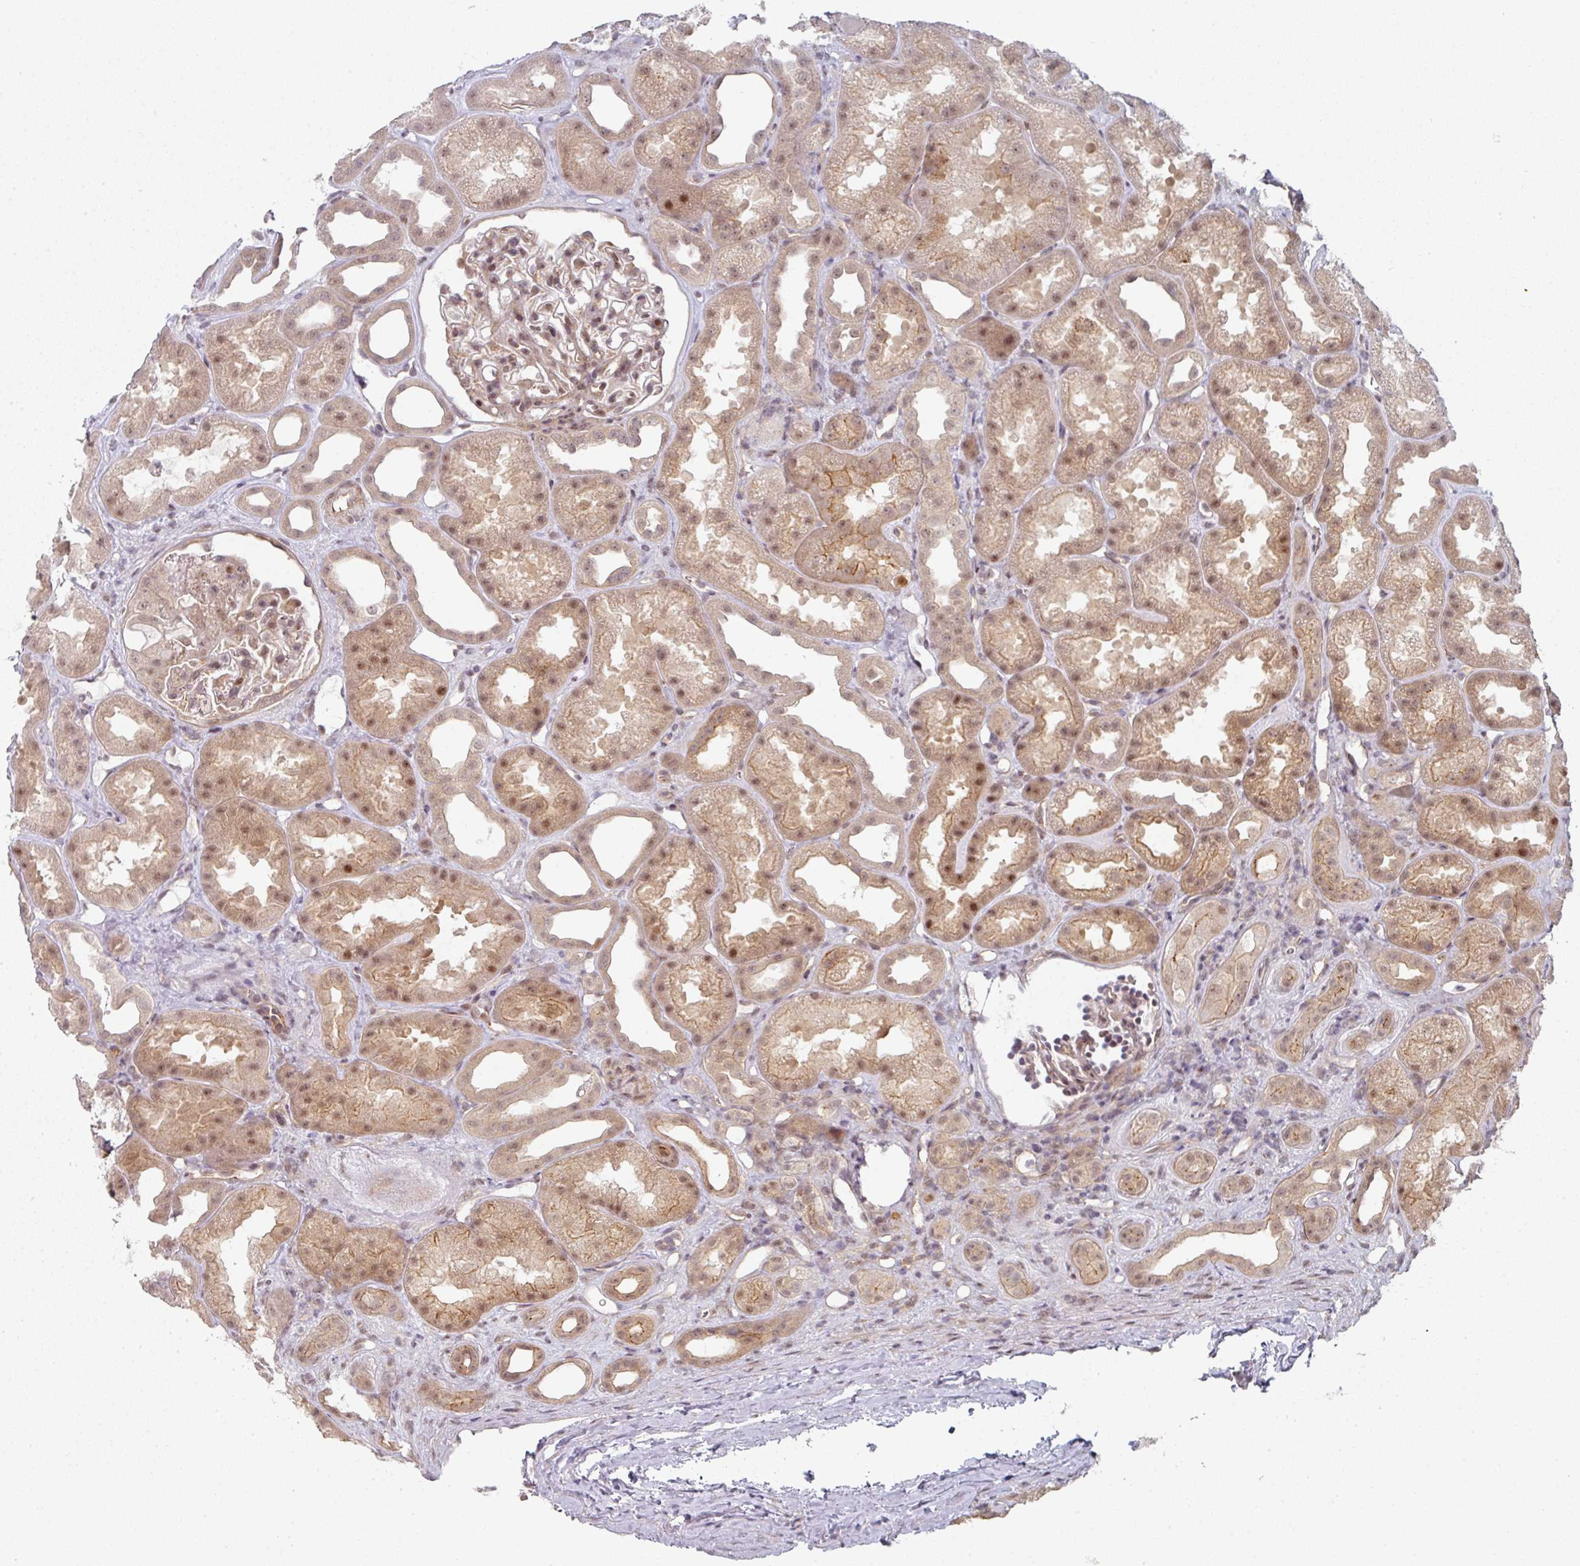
{"staining": {"intensity": "moderate", "quantity": ">75%", "location": "nuclear"}, "tissue": "kidney", "cell_type": "Cells in glomeruli", "image_type": "normal", "snomed": [{"axis": "morphology", "description": "Normal tissue, NOS"}, {"axis": "topography", "description": "Kidney"}], "caption": "About >75% of cells in glomeruli in normal human kidney show moderate nuclear protein positivity as visualized by brown immunohistochemical staining.", "gene": "TMCC1", "patient": {"sex": "male", "age": 61}}